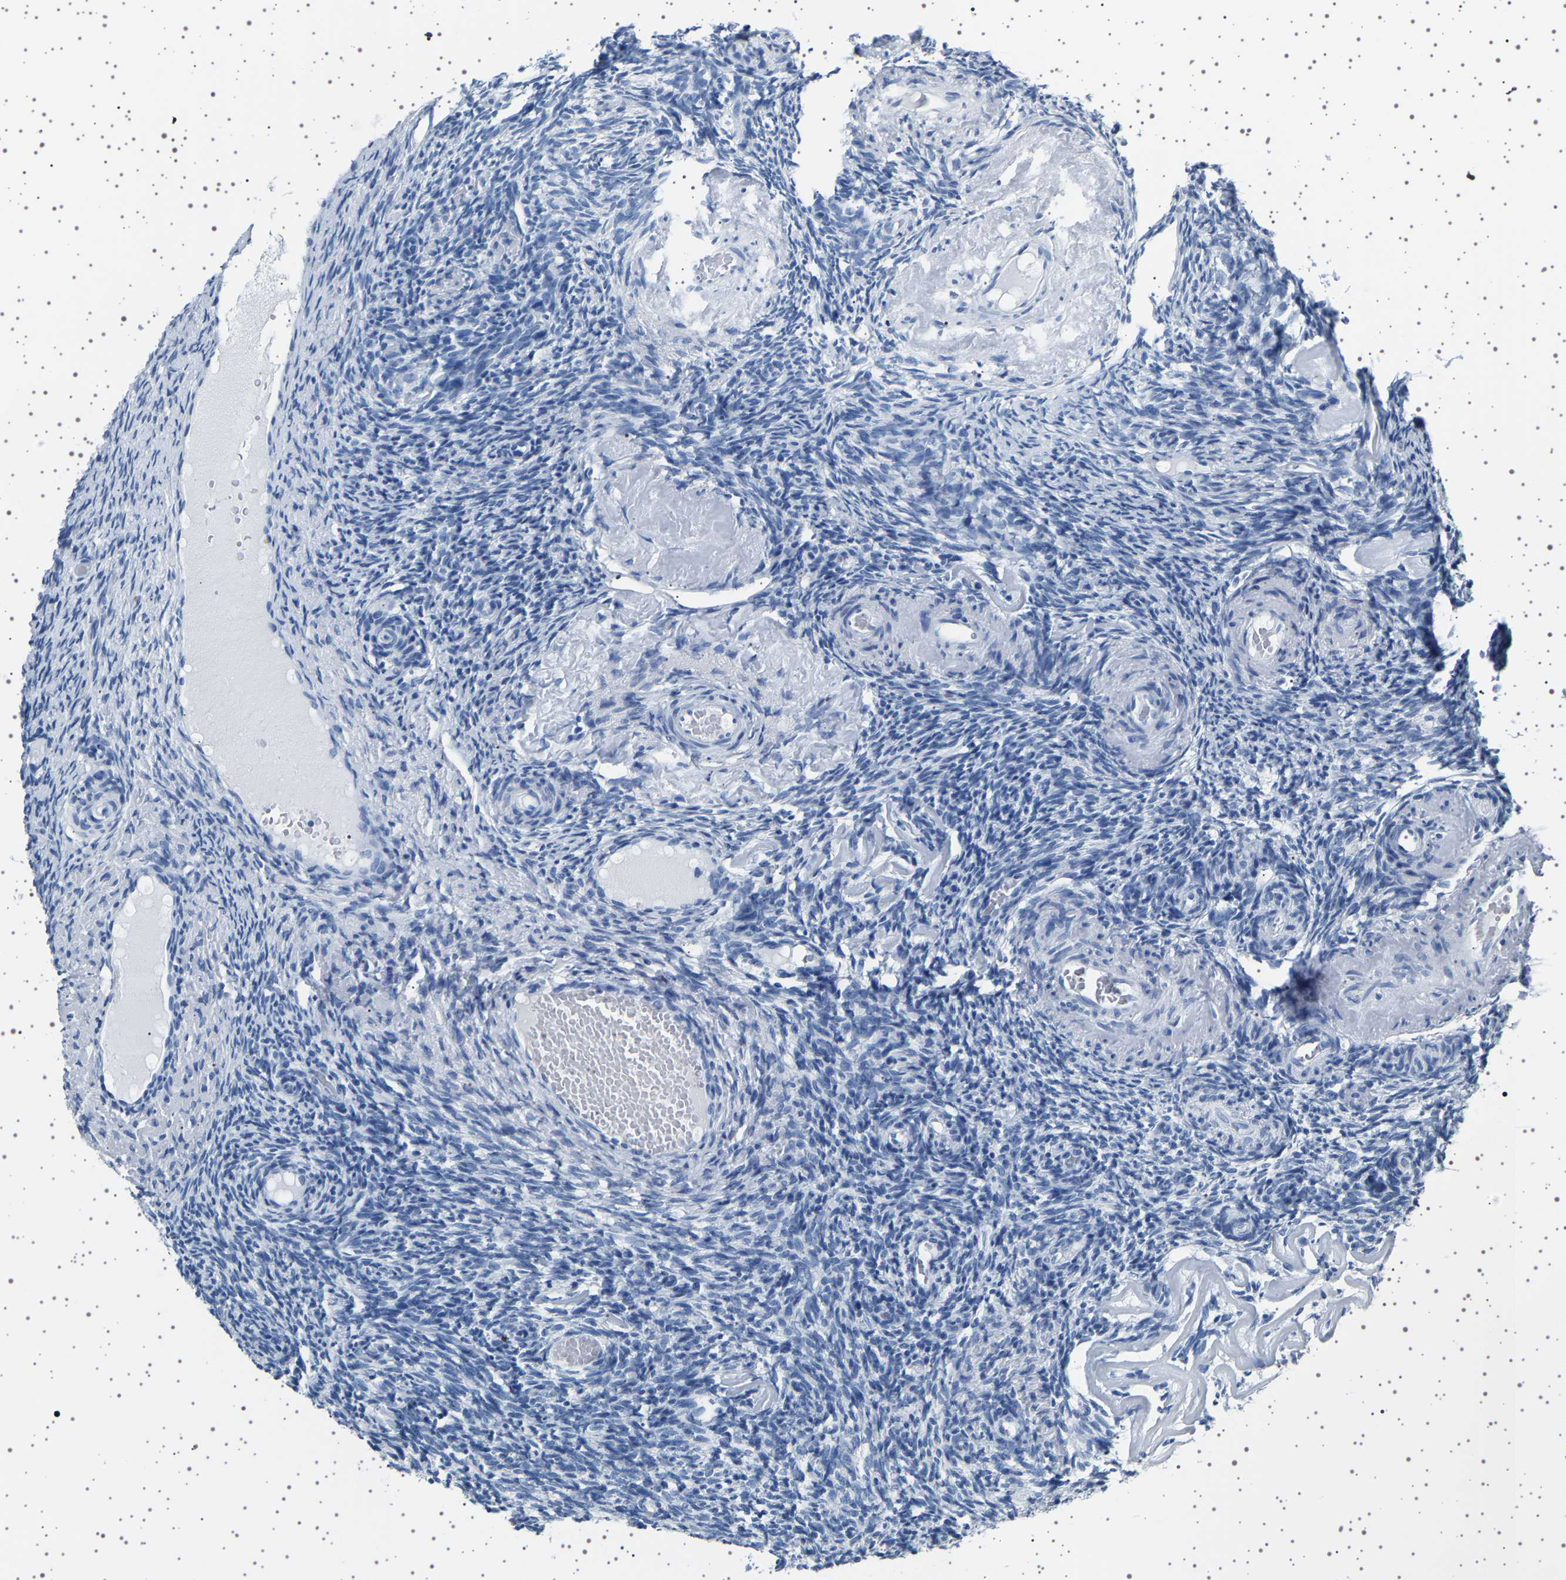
{"staining": {"intensity": "negative", "quantity": "none", "location": "none"}, "tissue": "ovary", "cell_type": "Follicle cells", "image_type": "normal", "snomed": [{"axis": "morphology", "description": "Normal tissue, NOS"}, {"axis": "topography", "description": "Ovary"}], "caption": "IHC micrograph of unremarkable human ovary stained for a protein (brown), which exhibits no staining in follicle cells. The staining was performed using DAB to visualize the protein expression in brown, while the nuclei were stained in blue with hematoxylin (Magnification: 20x).", "gene": "TFF3", "patient": {"sex": "female", "age": 60}}